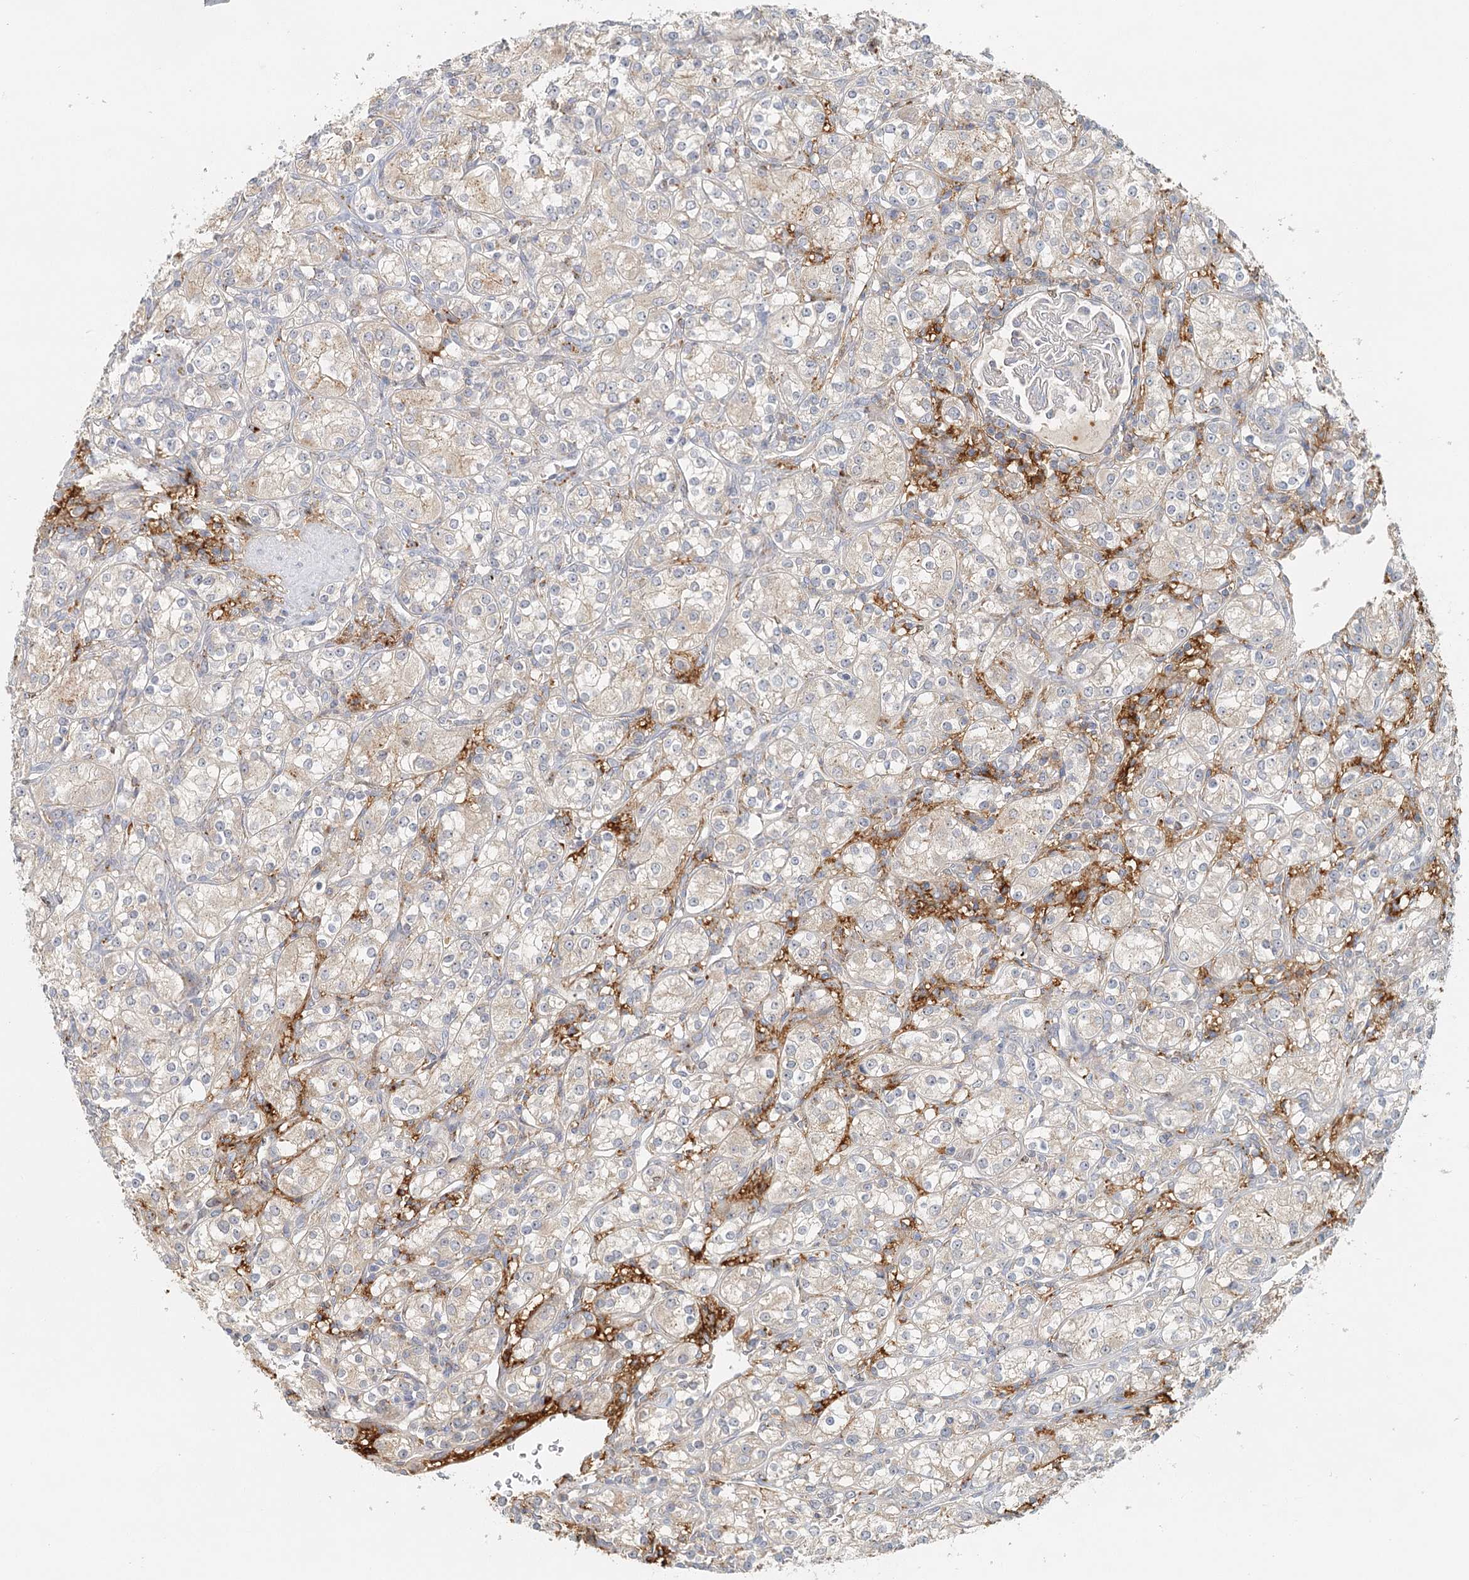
{"staining": {"intensity": "negative", "quantity": "none", "location": "none"}, "tissue": "renal cancer", "cell_type": "Tumor cells", "image_type": "cancer", "snomed": [{"axis": "morphology", "description": "Adenocarcinoma, NOS"}, {"axis": "topography", "description": "Kidney"}], "caption": "Tumor cells are negative for brown protein staining in renal adenocarcinoma.", "gene": "VSIG1", "patient": {"sex": "male", "age": 77}}